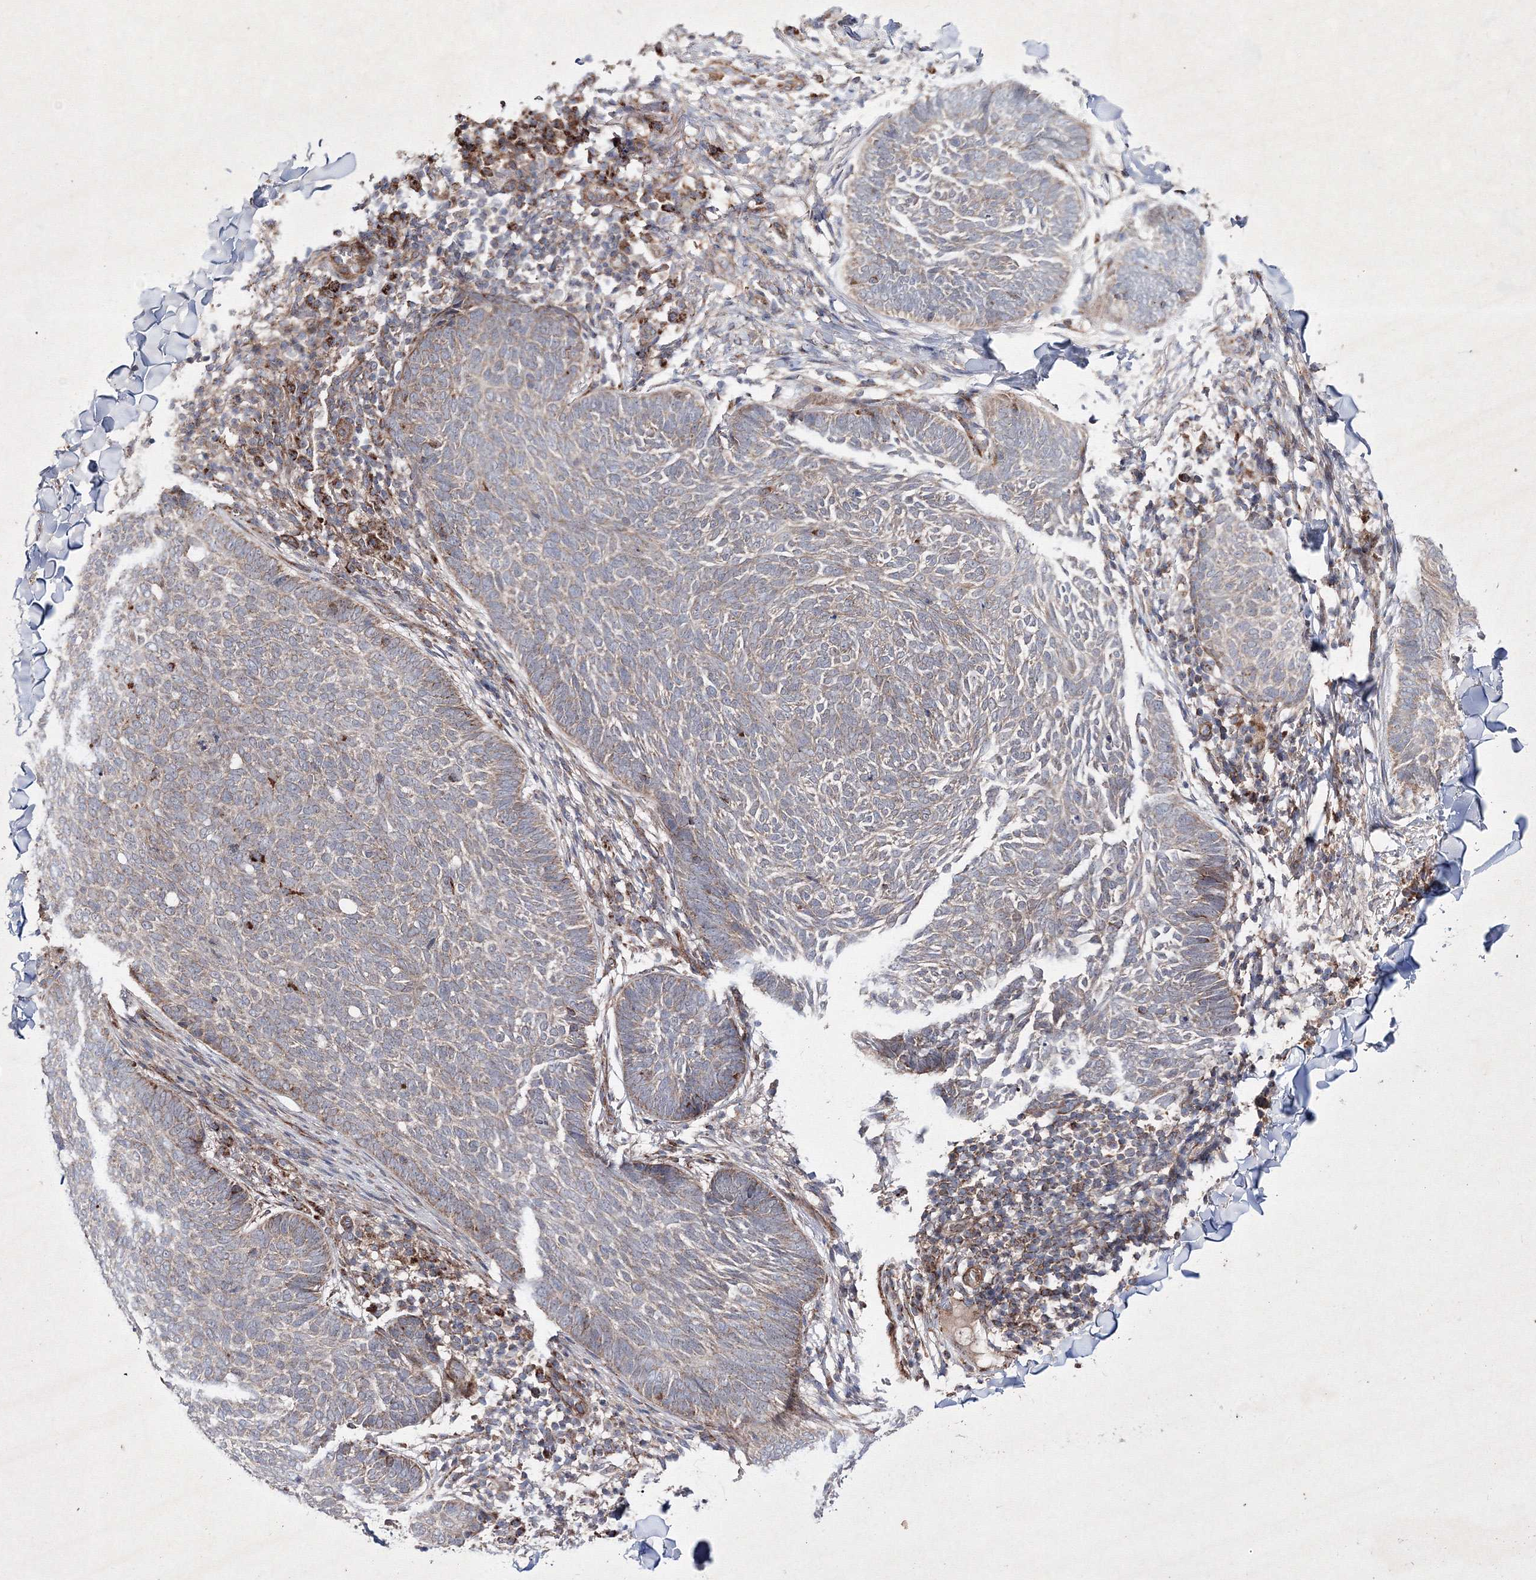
{"staining": {"intensity": "weak", "quantity": "25%-75%", "location": "cytoplasmic/membranous"}, "tissue": "skin cancer", "cell_type": "Tumor cells", "image_type": "cancer", "snomed": [{"axis": "morphology", "description": "Normal tissue, NOS"}, {"axis": "morphology", "description": "Basal cell carcinoma"}, {"axis": "topography", "description": "Skin"}], "caption": "Tumor cells exhibit weak cytoplasmic/membranous expression in about 25%-75% of cells in skin cancer (basal cell carcinoma). The staining was performed using DAB (3,3'-diaminobenzidine), with brown indicating positive protein expression. Nuclei are stained blue with hematoxylin.", "gene": "GFM1", "patient": {"sex": "male", "age": 50}}